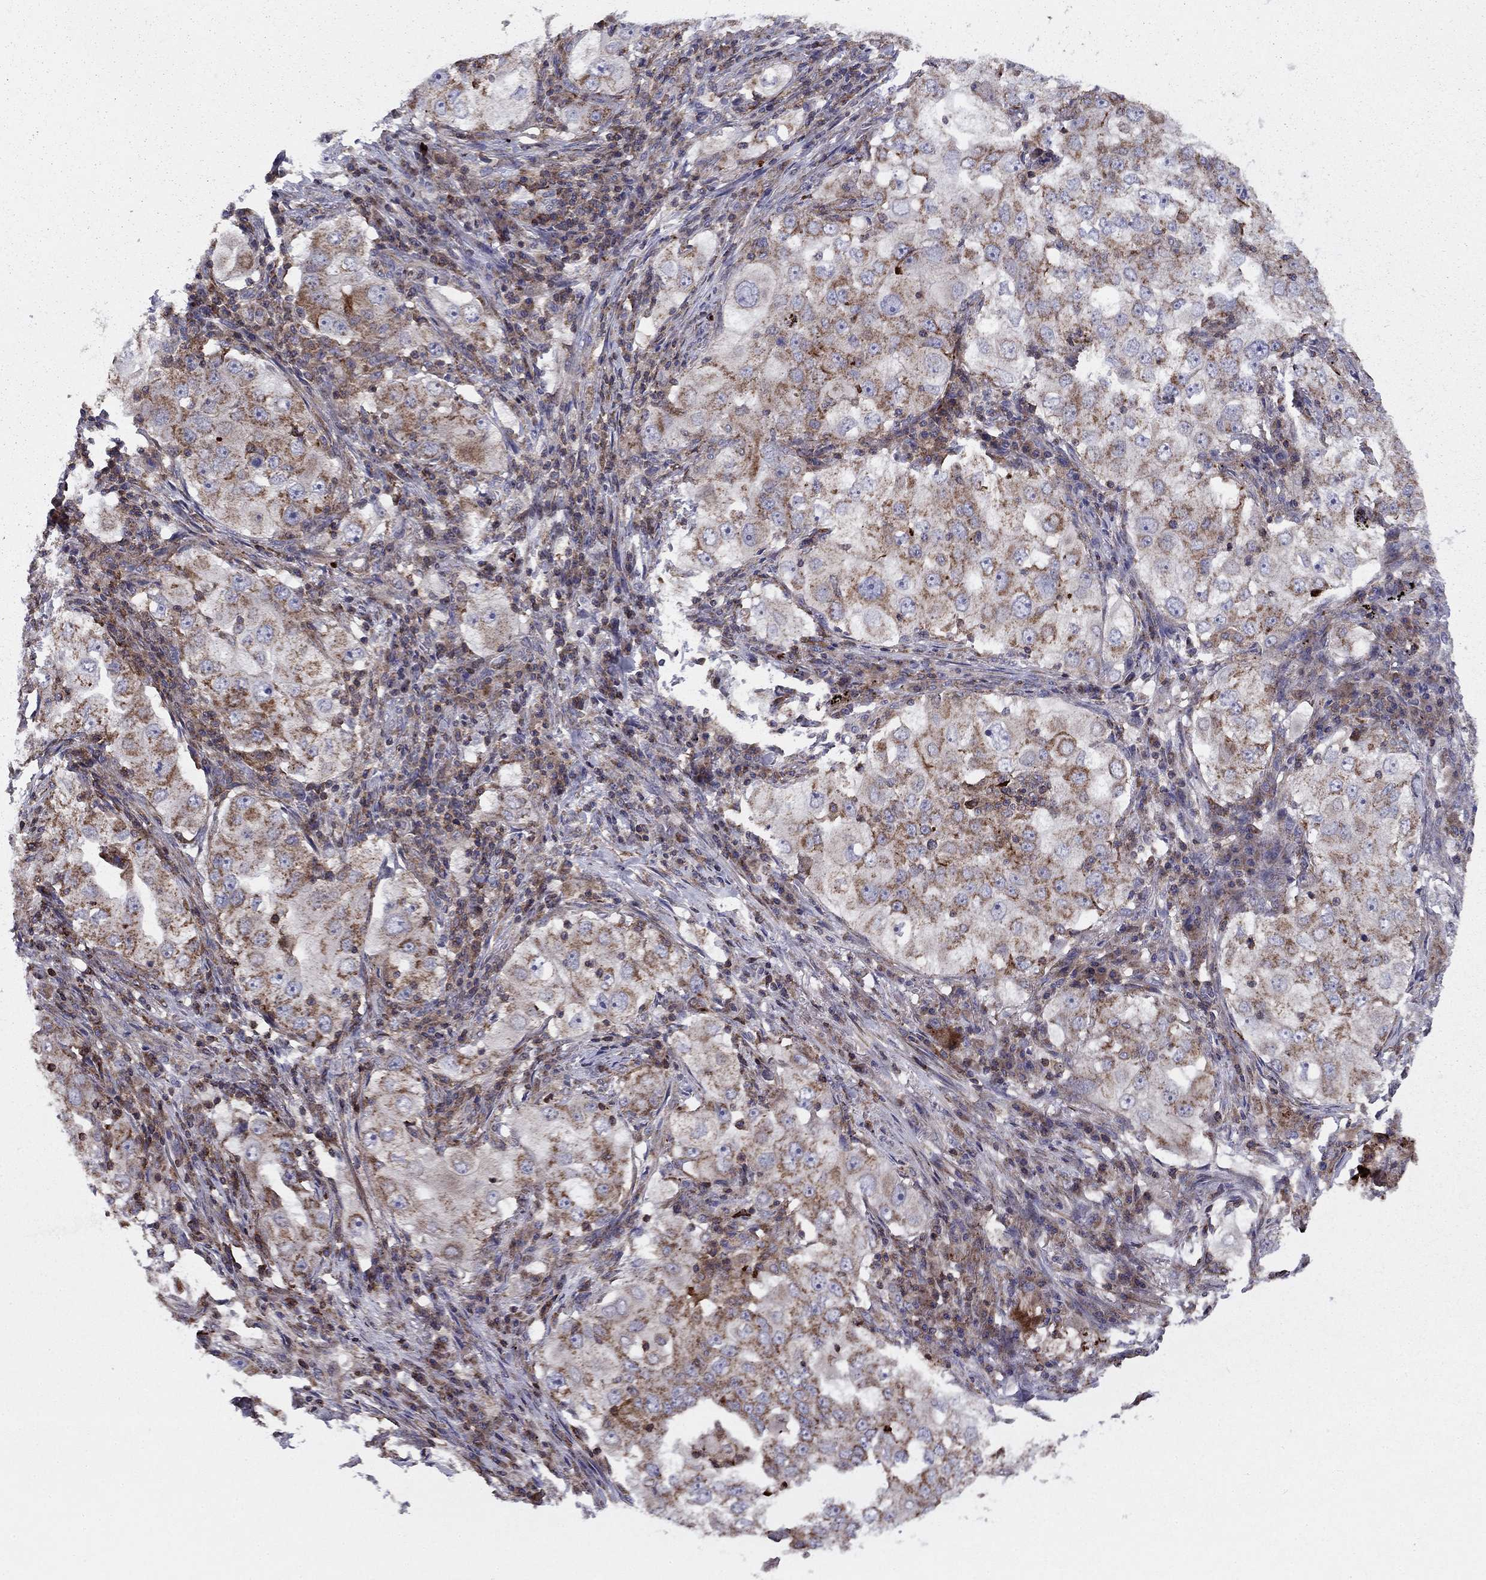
{"staining": {"intensity": "moderate", "quantity": "25%-75%", "location": "cytoplasmic/membranous"}, "tissue": "lung cancer", "cell_type": "Tumor cells", "image_type": "cancer", "snomed": [{"axis": "morphology", "description": "Adenocarcinoma, NOS"}, {"axis": "topography", "description": "Lung"}], "caption": "Adenocarcinoma (lung) tissue displays moderate cytoplasmic/membranous expression in approximately 25%-75% of tumor cells, visualized by immunohistochemistry. (IHC, brightfield microscopy, high magnification).", "gene": "ALG6", "patient": {"sex": "female", "age": 61}}